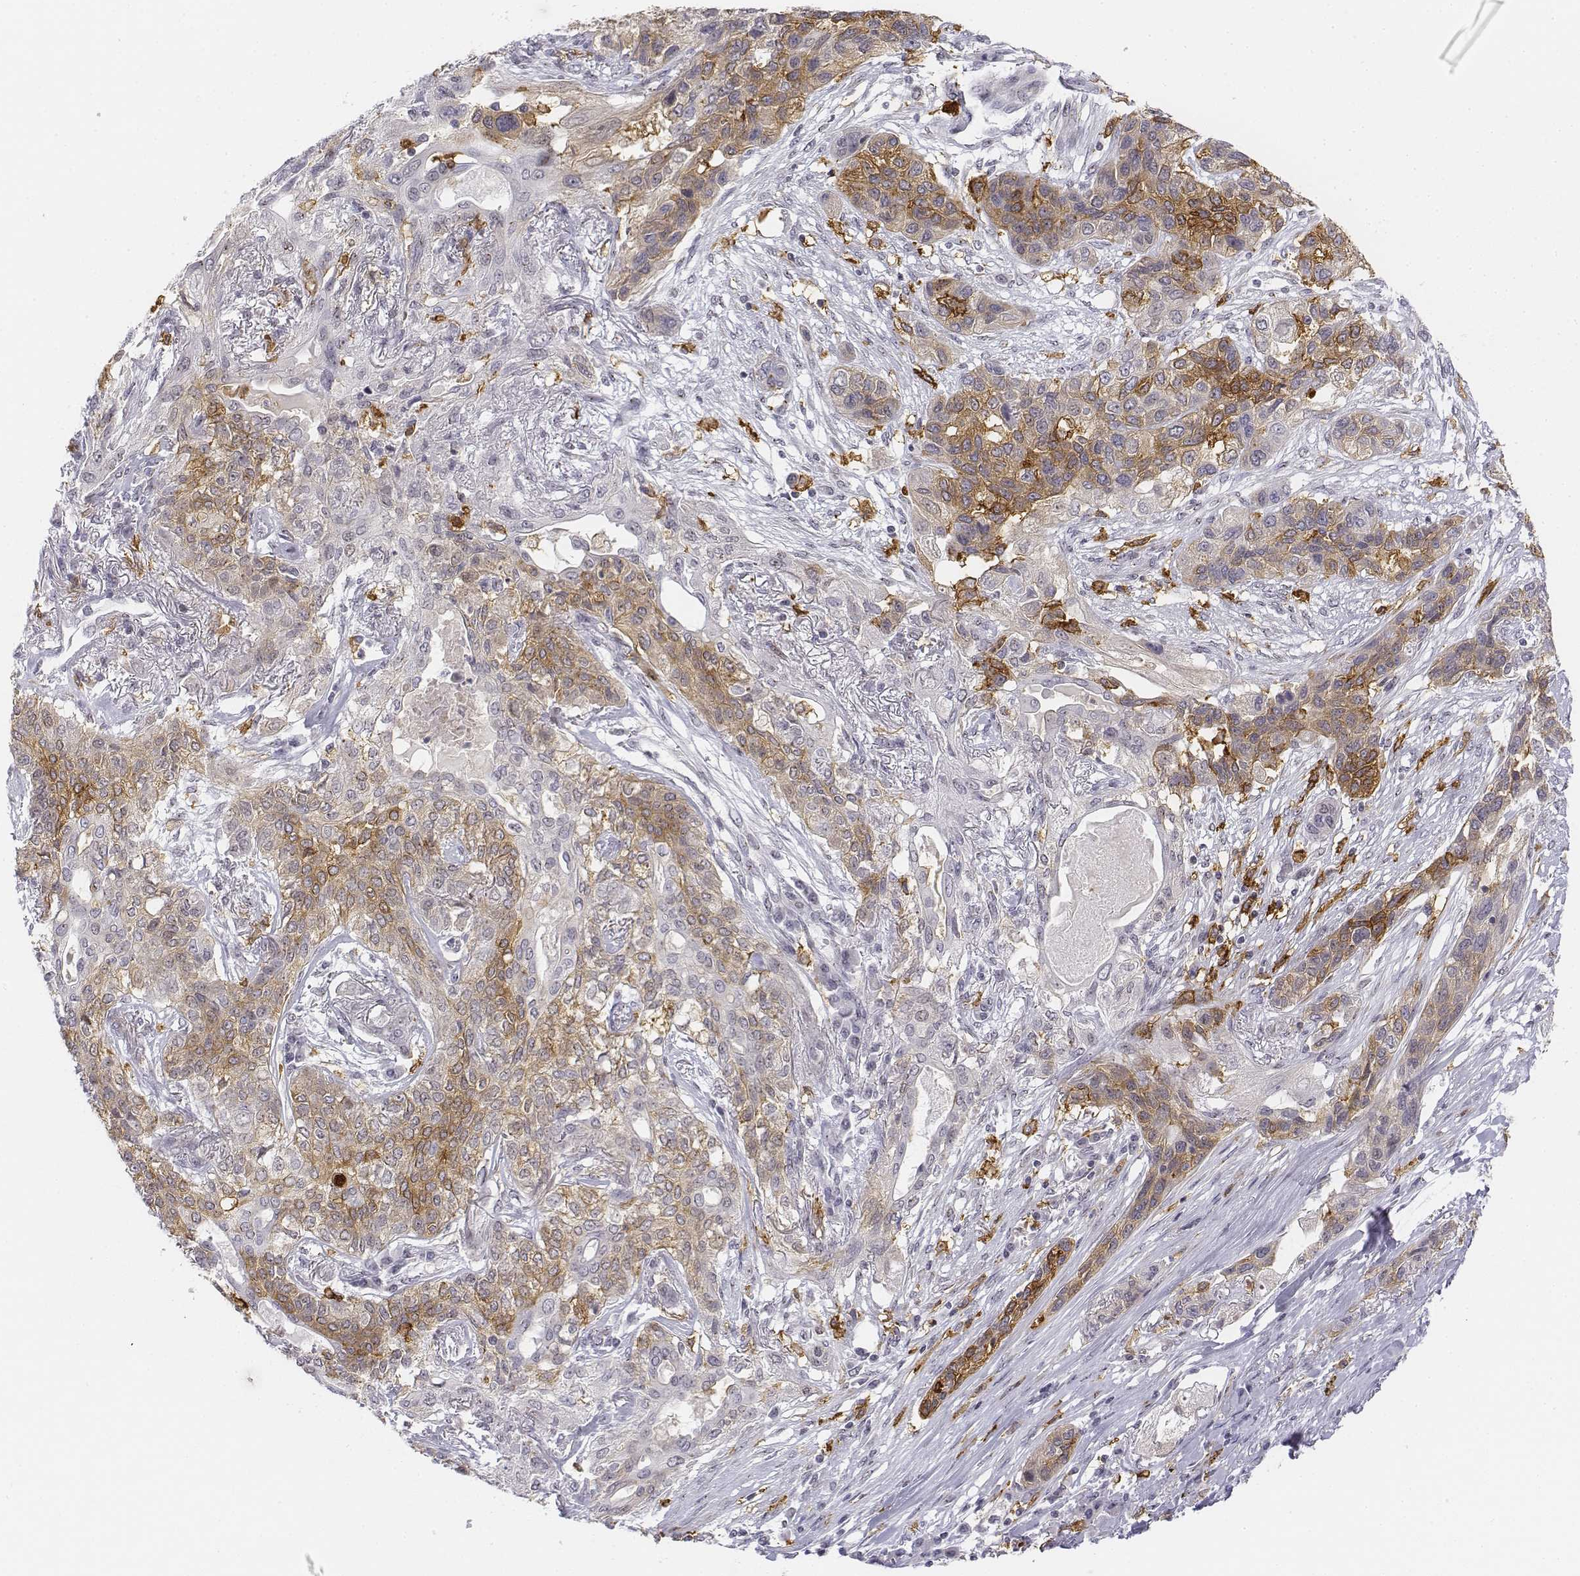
{"staining": {"intensity": "moderate", "quantity": ">75%", "location": "cytoplasmic/membranous"}, "tissue": "lung cancer", "cell_type": "Tumor cells", "image_type": "cancer", "snomed": [{"axis": "morphology", "description": "Squamous cell carcinoma, NOS"}, {"axis": "topography", "description": "Lung"}], "caption": "IHC of human lung cancer exhibits medium levels of moderate cytoplasmic/membranous expression in approximately >75% of tumor cells.", "gene": "CD14", "patient": {"sex": "female", "age": 70}}